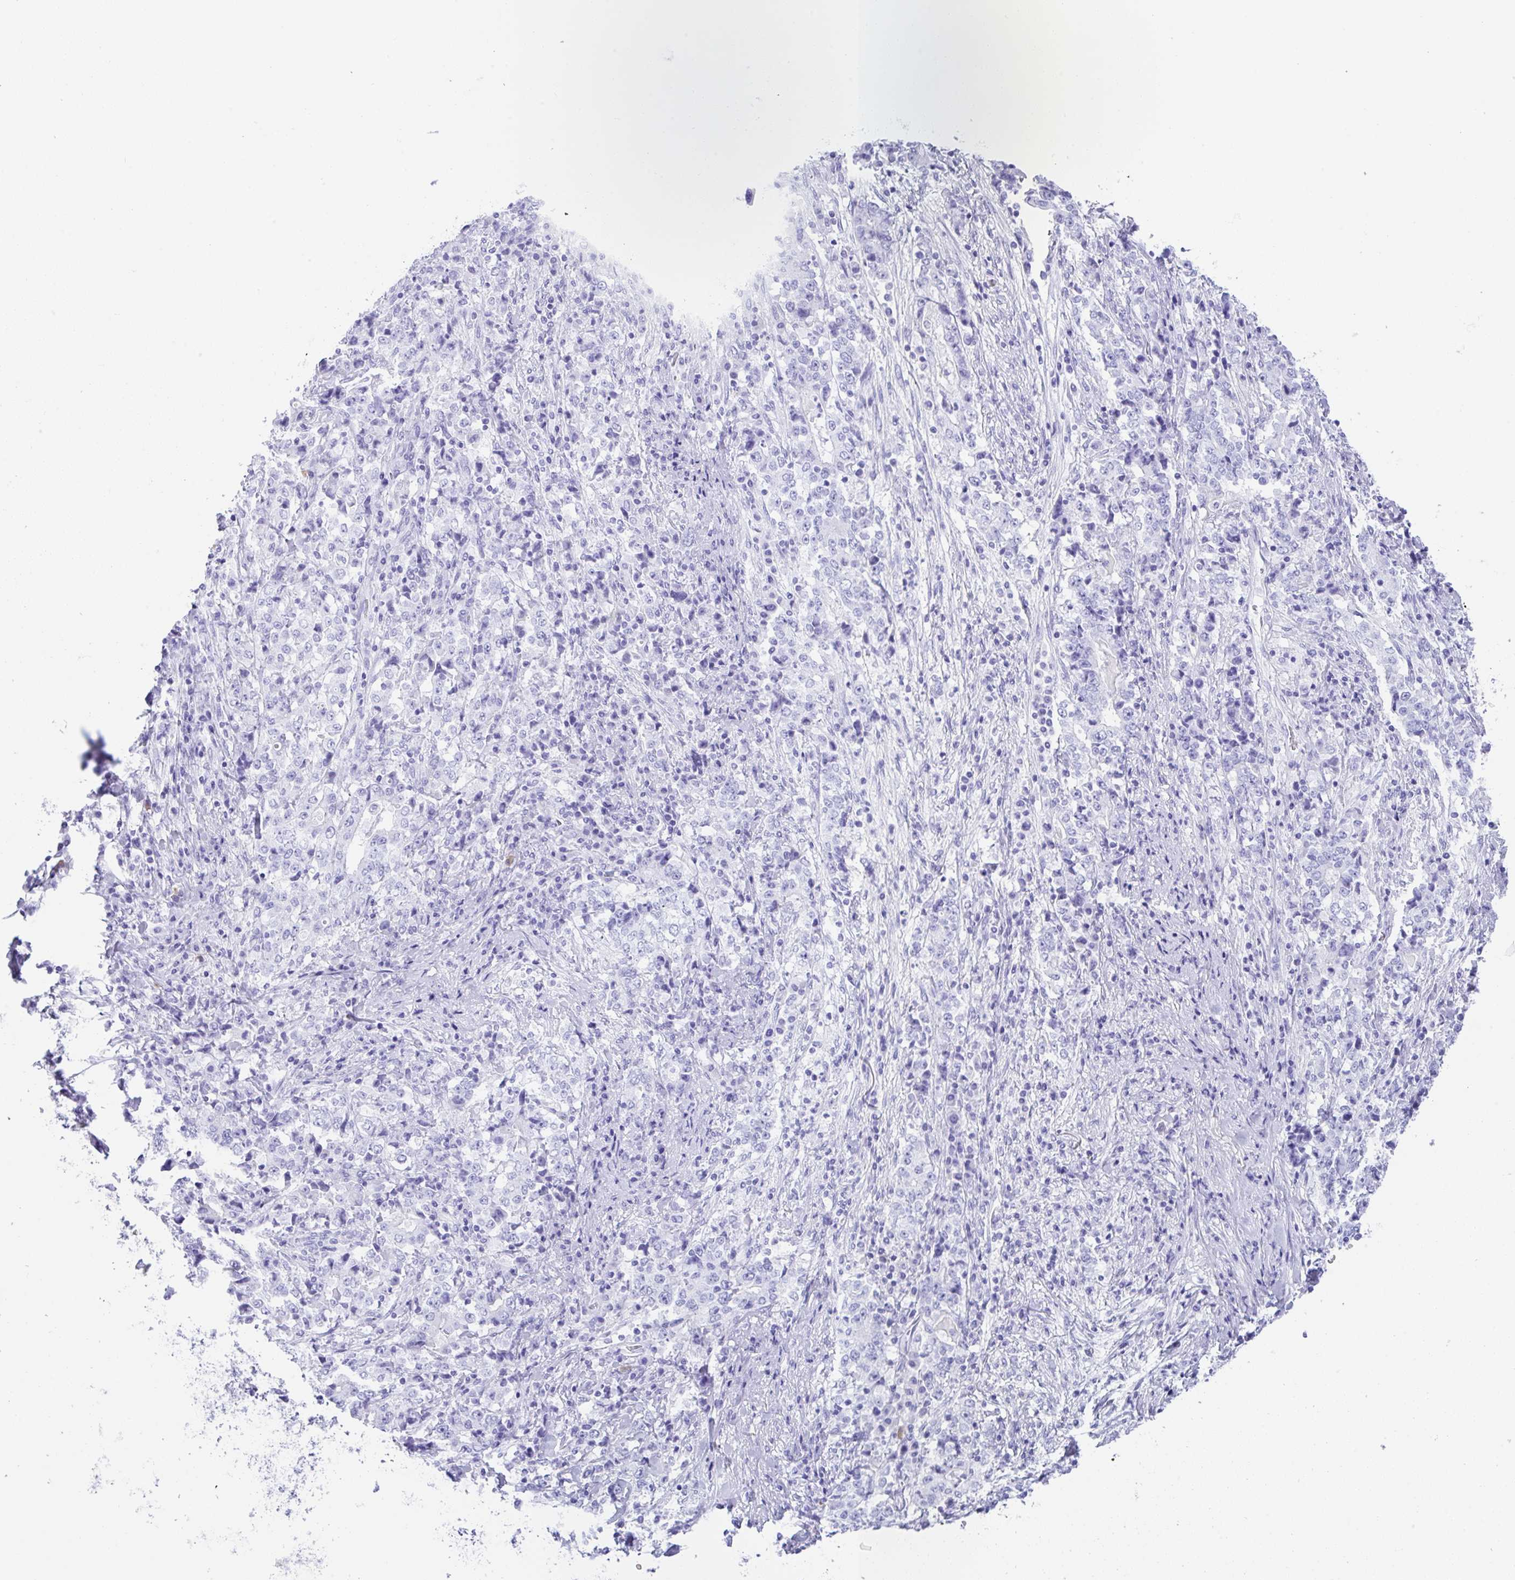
{"staining": {"intensity": "negative", "quantity": "none", "location": "none"}, "tissue": "stomach cancer", "cell_type": "Tumor cells", "image_type": "cancer", "snomed": [{"axis": "morphology", "description": "Normal tissue, NOS"}, {"axis": "morphology", "description": "Adenocarcinoma, NOS"}, {"axis": "topography", "description": "Stomach, upper"}, {"axis": "topography", "description": "Stomach"}], "caption": "DAB (3,3'-diaminobenzidine) immunohistochemical staining of human stomach adenocarcinoma displays no significant positivity in tumor cells. (Immunohistochemistry, brightfield microscopy, high magnification).", "gene": "CPA1", "patient": {"sex": "male", "age": 59}}